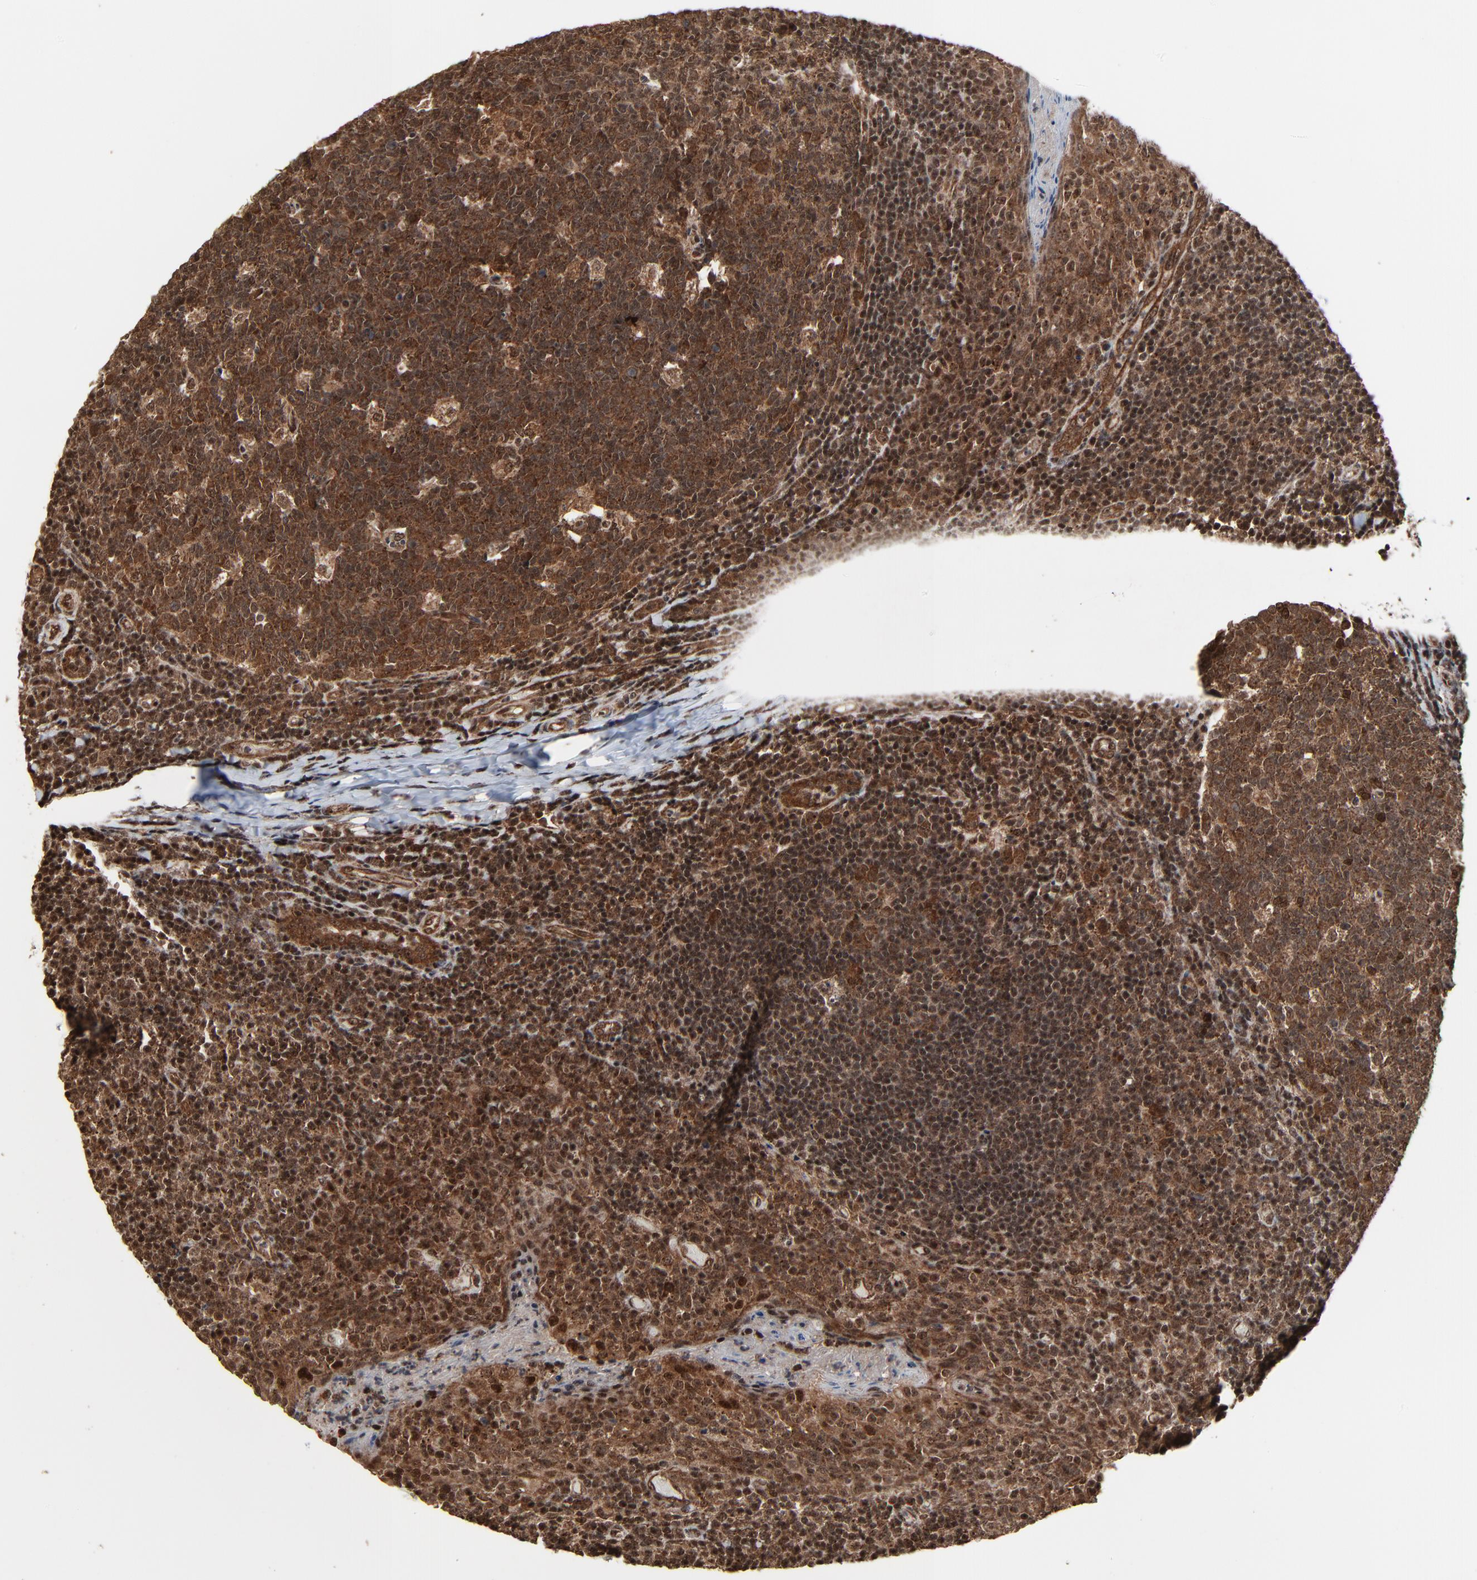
{"staining": {"intensity": "moderate", "quantity": ">75%", "location": "cytoplasmic/membranous,nuclear"}, "tissue": "tonsil", "cell_type": "Germinal center cells", "image_type": "normal", "snomed": [{"axis": "morphology", "description": "Normal tissue, NOS"}, {"axis": "topography", "description": "Tonsil"}], "caption": "Unremarkable tonsil was stained to show a protein in brown. There is medium levels of moderate cytoplasmic/membranous,nuclear expression in about >75% of germinal center cells. (Stains: DAB (3,3'-diaminobenzidine) in brown, nuclei in blue, Microscopy: brightfield microscopy at high magnification).", "gene": "RHOJ", "patient": {"sex": "male", "age": 17}}